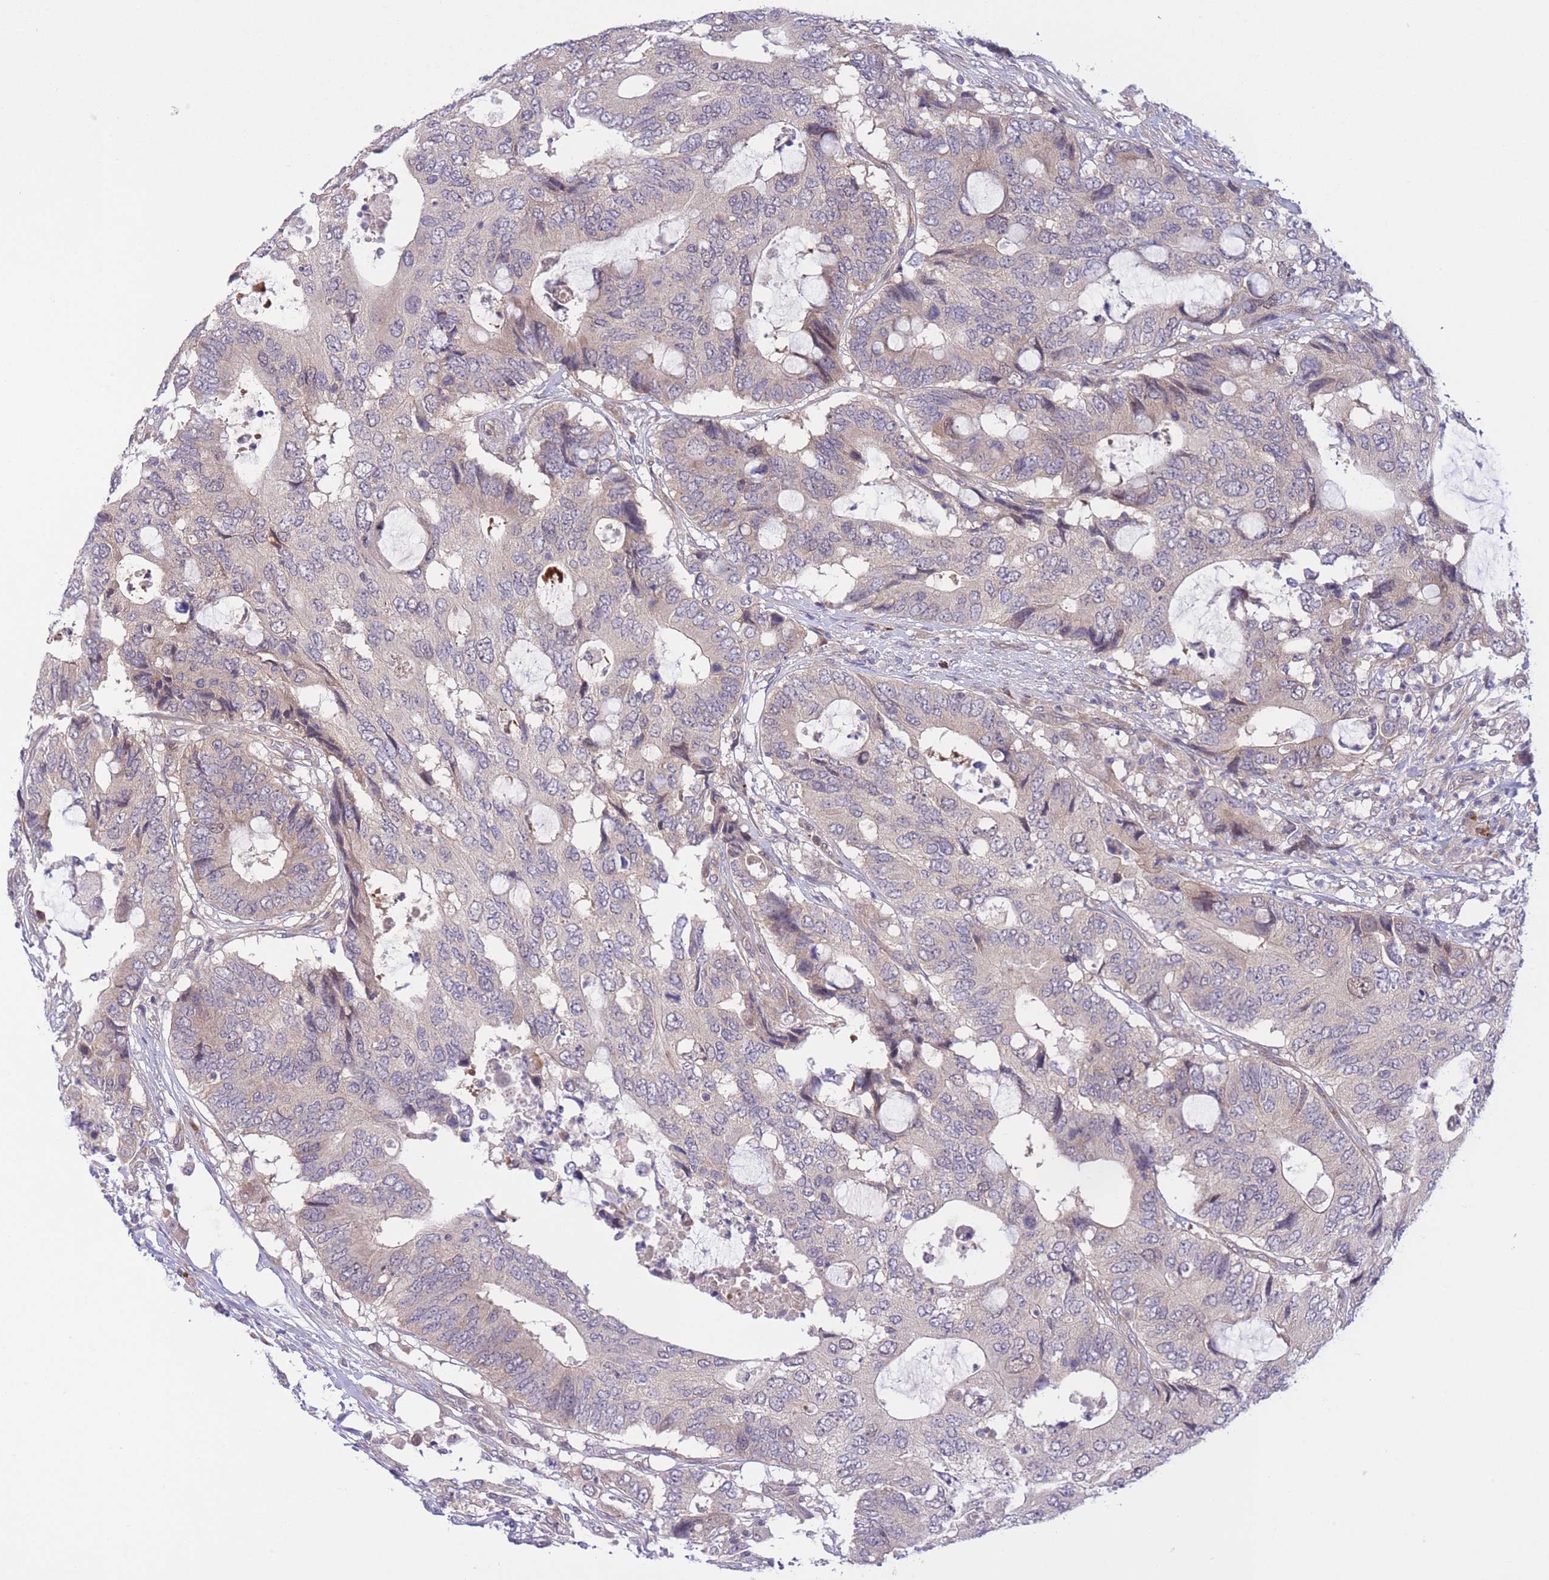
{"staining": {"intensity": "negative", "quantity": "none", "location": "none"}, "tissue": "colorectal cancer", "cell_type": "Tumor cells", "image_type": "cancer", "snomed": [{"axis": "morphology", "description": "Adenocarcinoma, NOS"}, {"axis": "topography", "description": "Colon"}], "caption": "Immunohistochemistry (IHC) image of human colorectal cancer stained for a protein (brown), which exhibits no staining in tumor cells.", "gene": "CDC25B", "patient": {"sex": "male", "age": 71}}